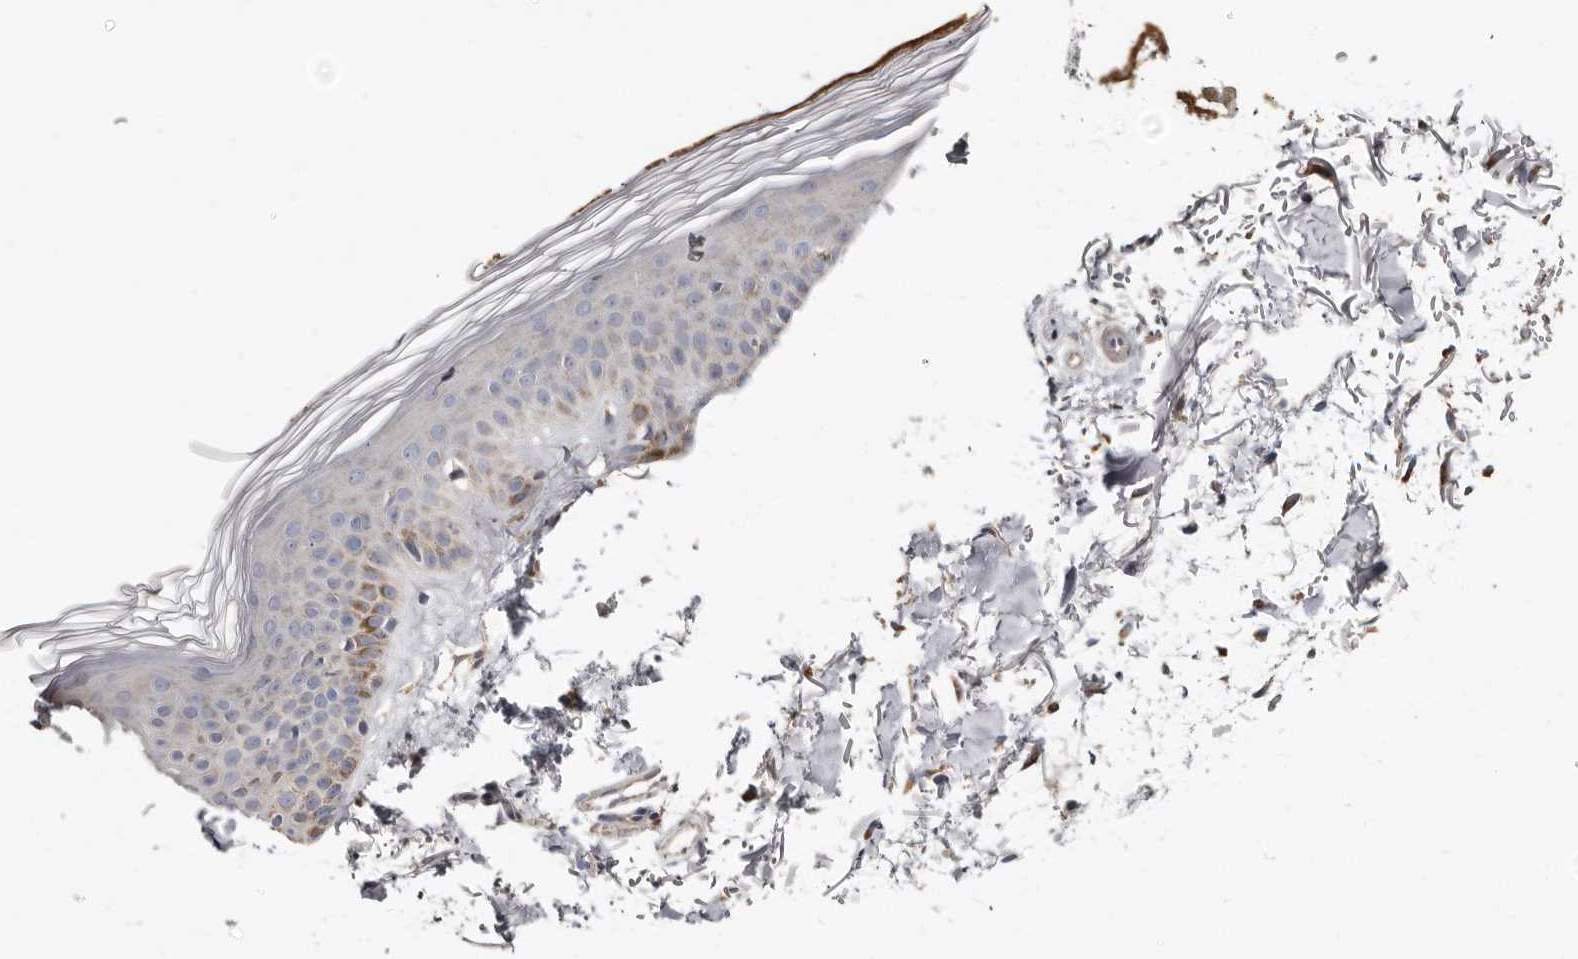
{"staining": {"intensity": "negative", "quantity": "none", "location": "none"}, "tissue": "skin", "cell_type": "Fibroblasts", "image_type": "normal", "snomed": [{"axis": "morphology", "description": "Normal tissue, NOS"}, {"axis": "topography", "description": "Skin"}], "caption": "Fibroblasts show no significant staining in normal skin. The staining is performed using DAB (3,3'-diaminobenzidine) brown chromogen with nuclei counter-stained in using hematoxylin.", "gene": "ASIC5", "patient": {"sex": "female", "age": 64}}